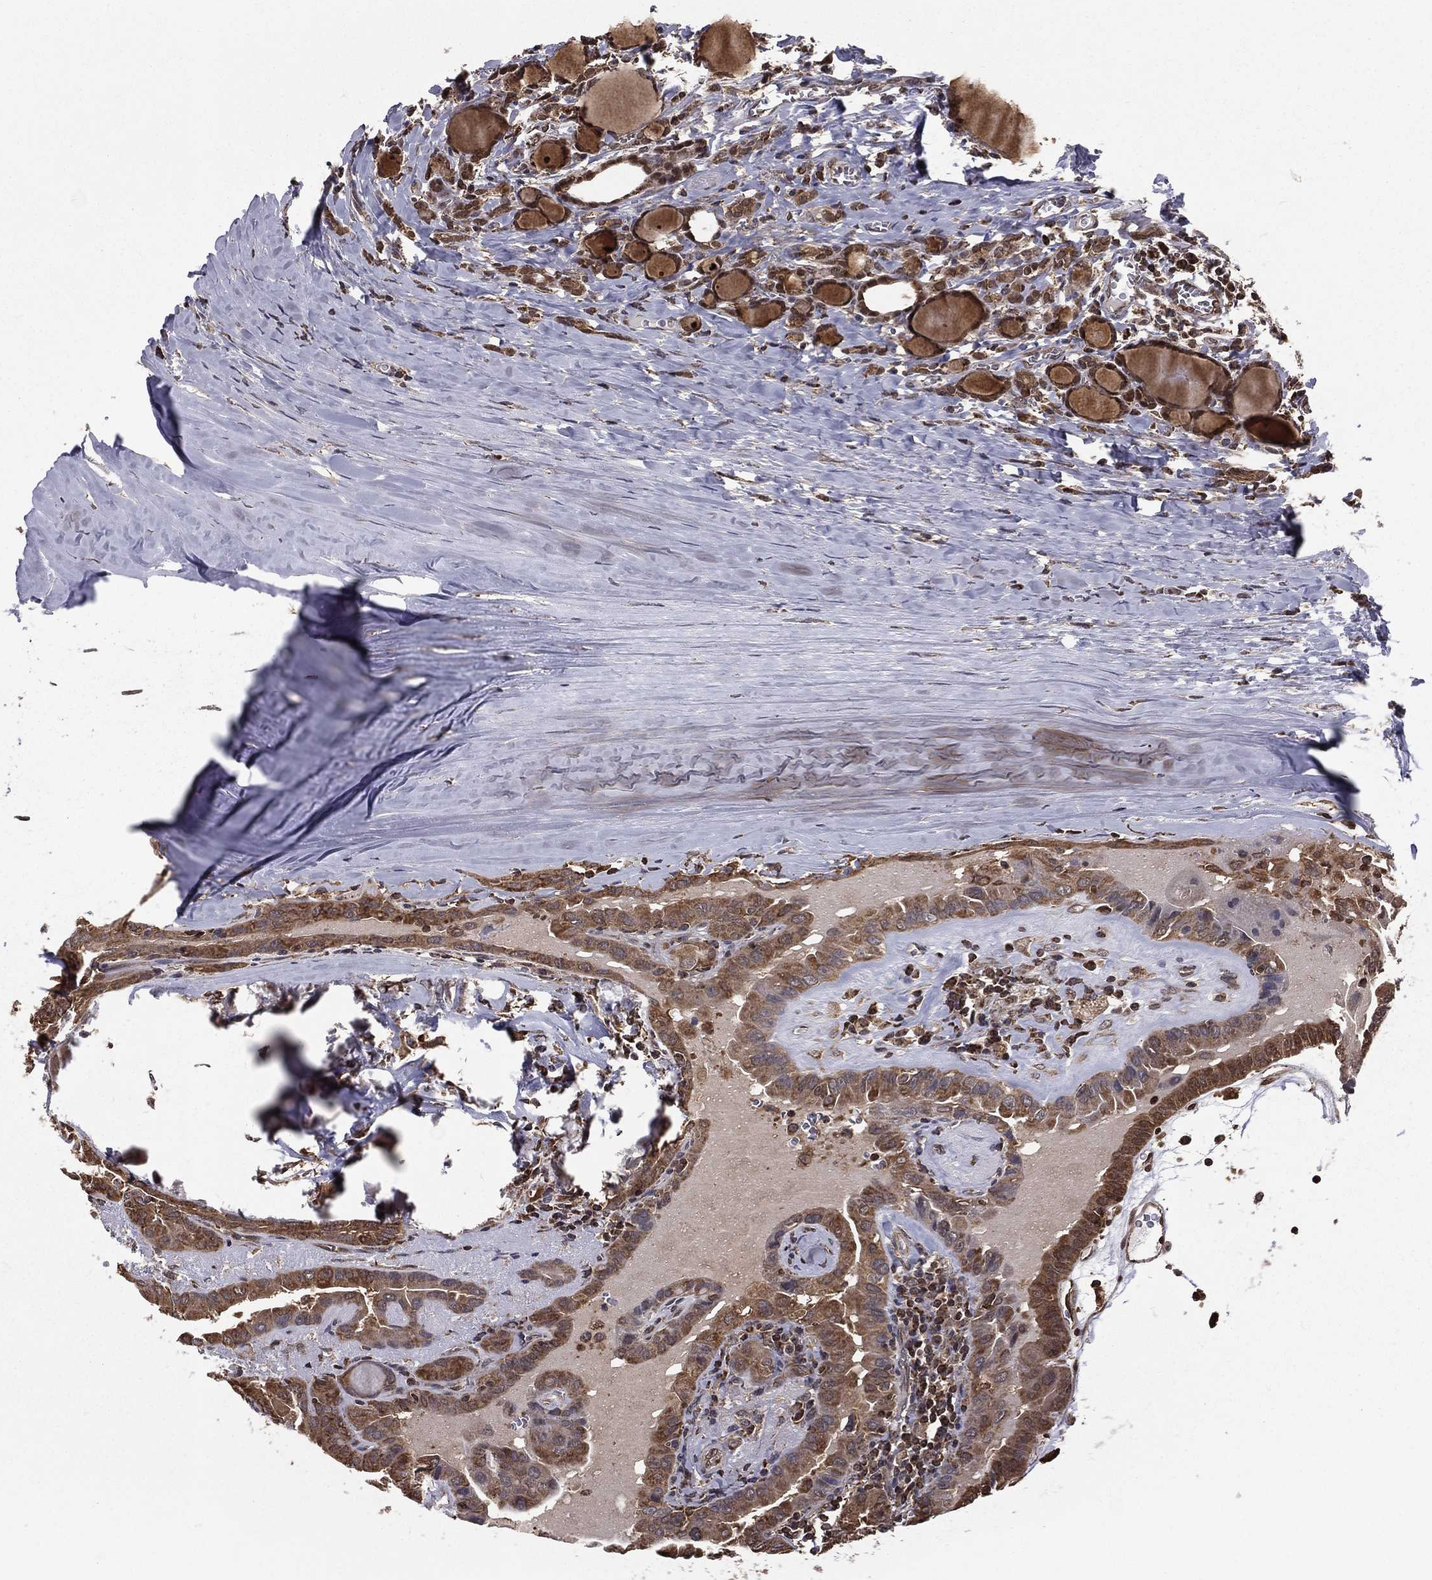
{"staining": {"intensity": "strong", "quantity": ">75%", "location": "cytoplasmic/membranous"}, "tissue": "thyroid cancer", "cell_type": "Tumor cells", "image_type": "cancer", "snomed": [{"axis": "morphology", "description": "Papillary adenocarcinoma, NOS"}, {"axis": "topography", "description": "Thyroid gland"}], "caption": "Thyroid papillary adenocarcinoma stained with a protein marker displays strong staining in tumor cells.", "gene": "RIGI", "patient": {"sex": "female", "age": 37}}